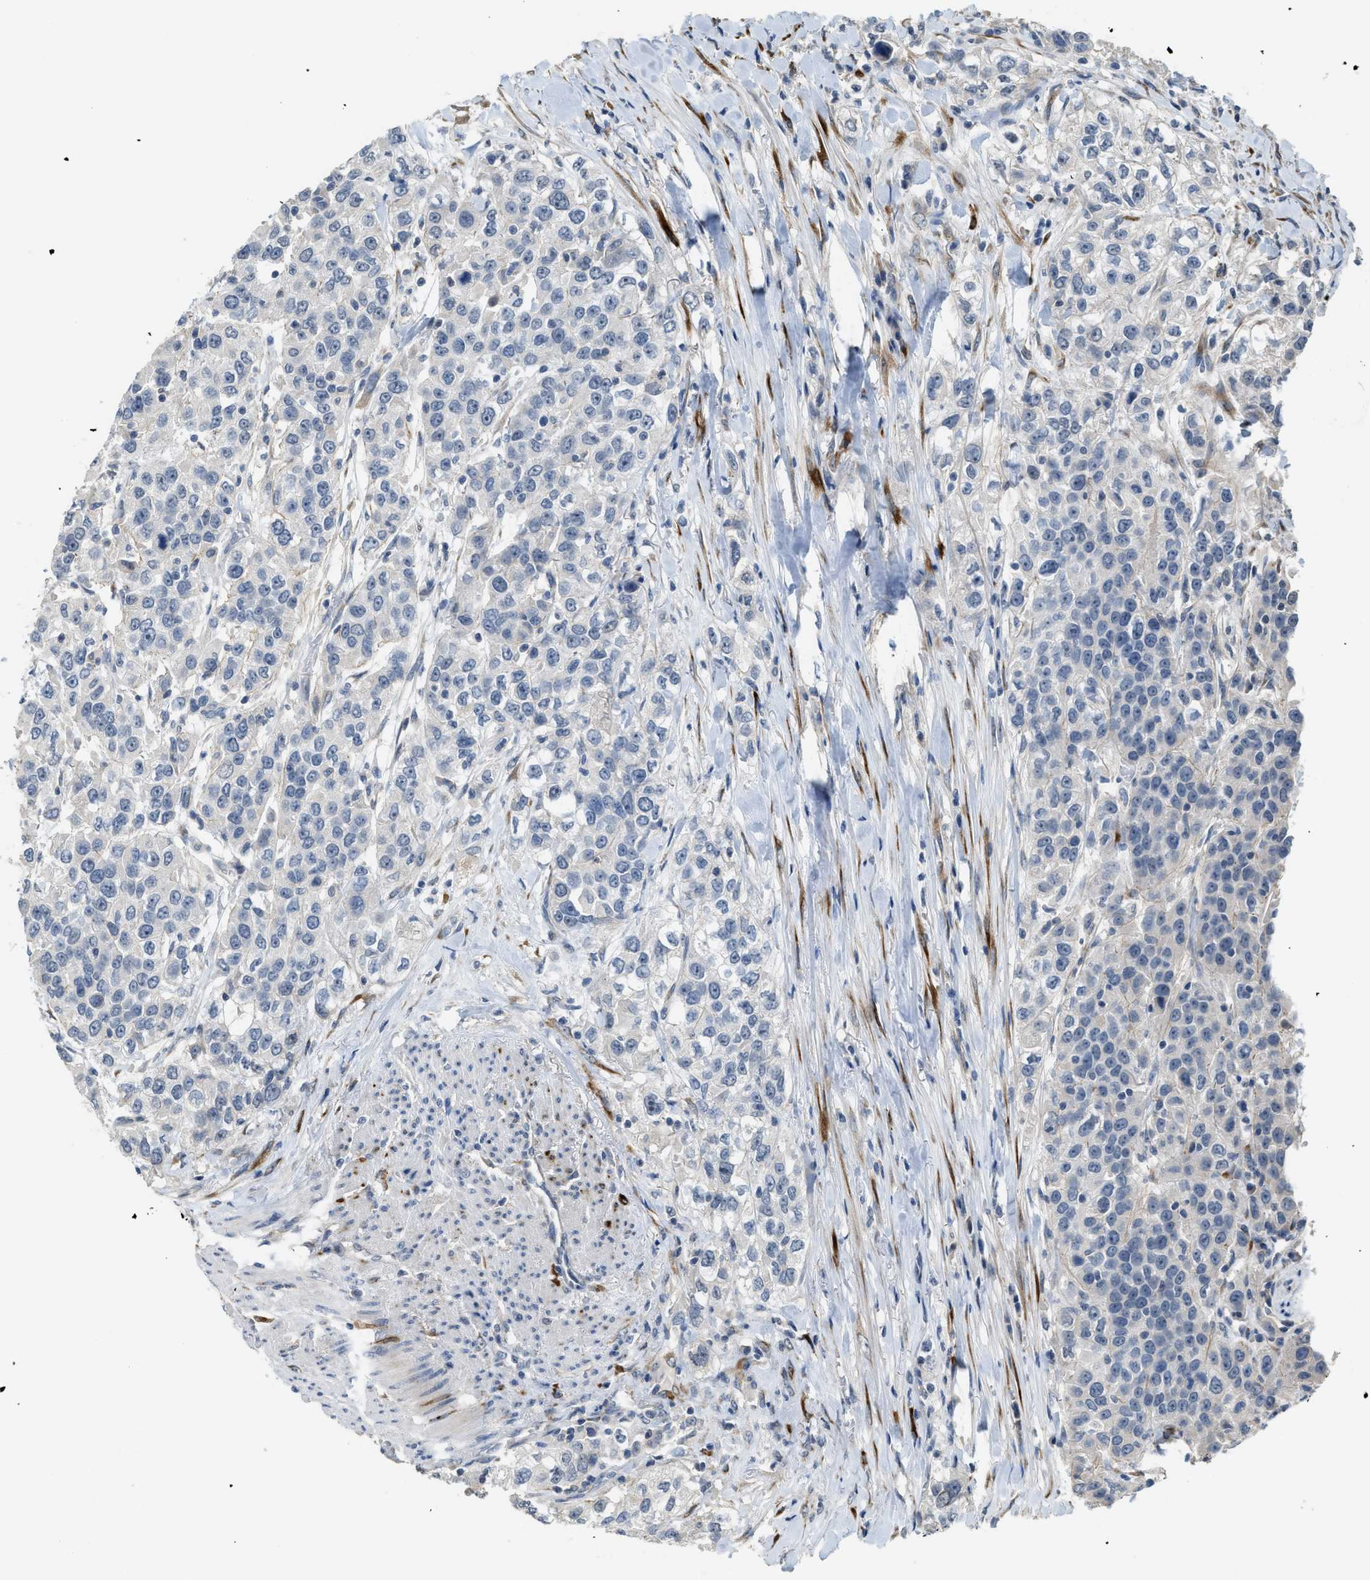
{"staining": {"intensity": "negative", "quantity": "none", "location": "none"}, "tissue": "urothelial cancer", "cell_type": "Tumor cells", "image_type": "cancer", "snomed": [{"axis": "morphology", "description": "Urothelial carcinoma, High grade"}, {"axis": "topography", "description": "Urinary bladder"}], "caption": "Urothelial carcinoma (high-grade) stained for a protein using immunohistochemistry demonstrates no expression tumor cells.", "gene": "TMEM154", "patient": {"sex": "female", "age": 80}}